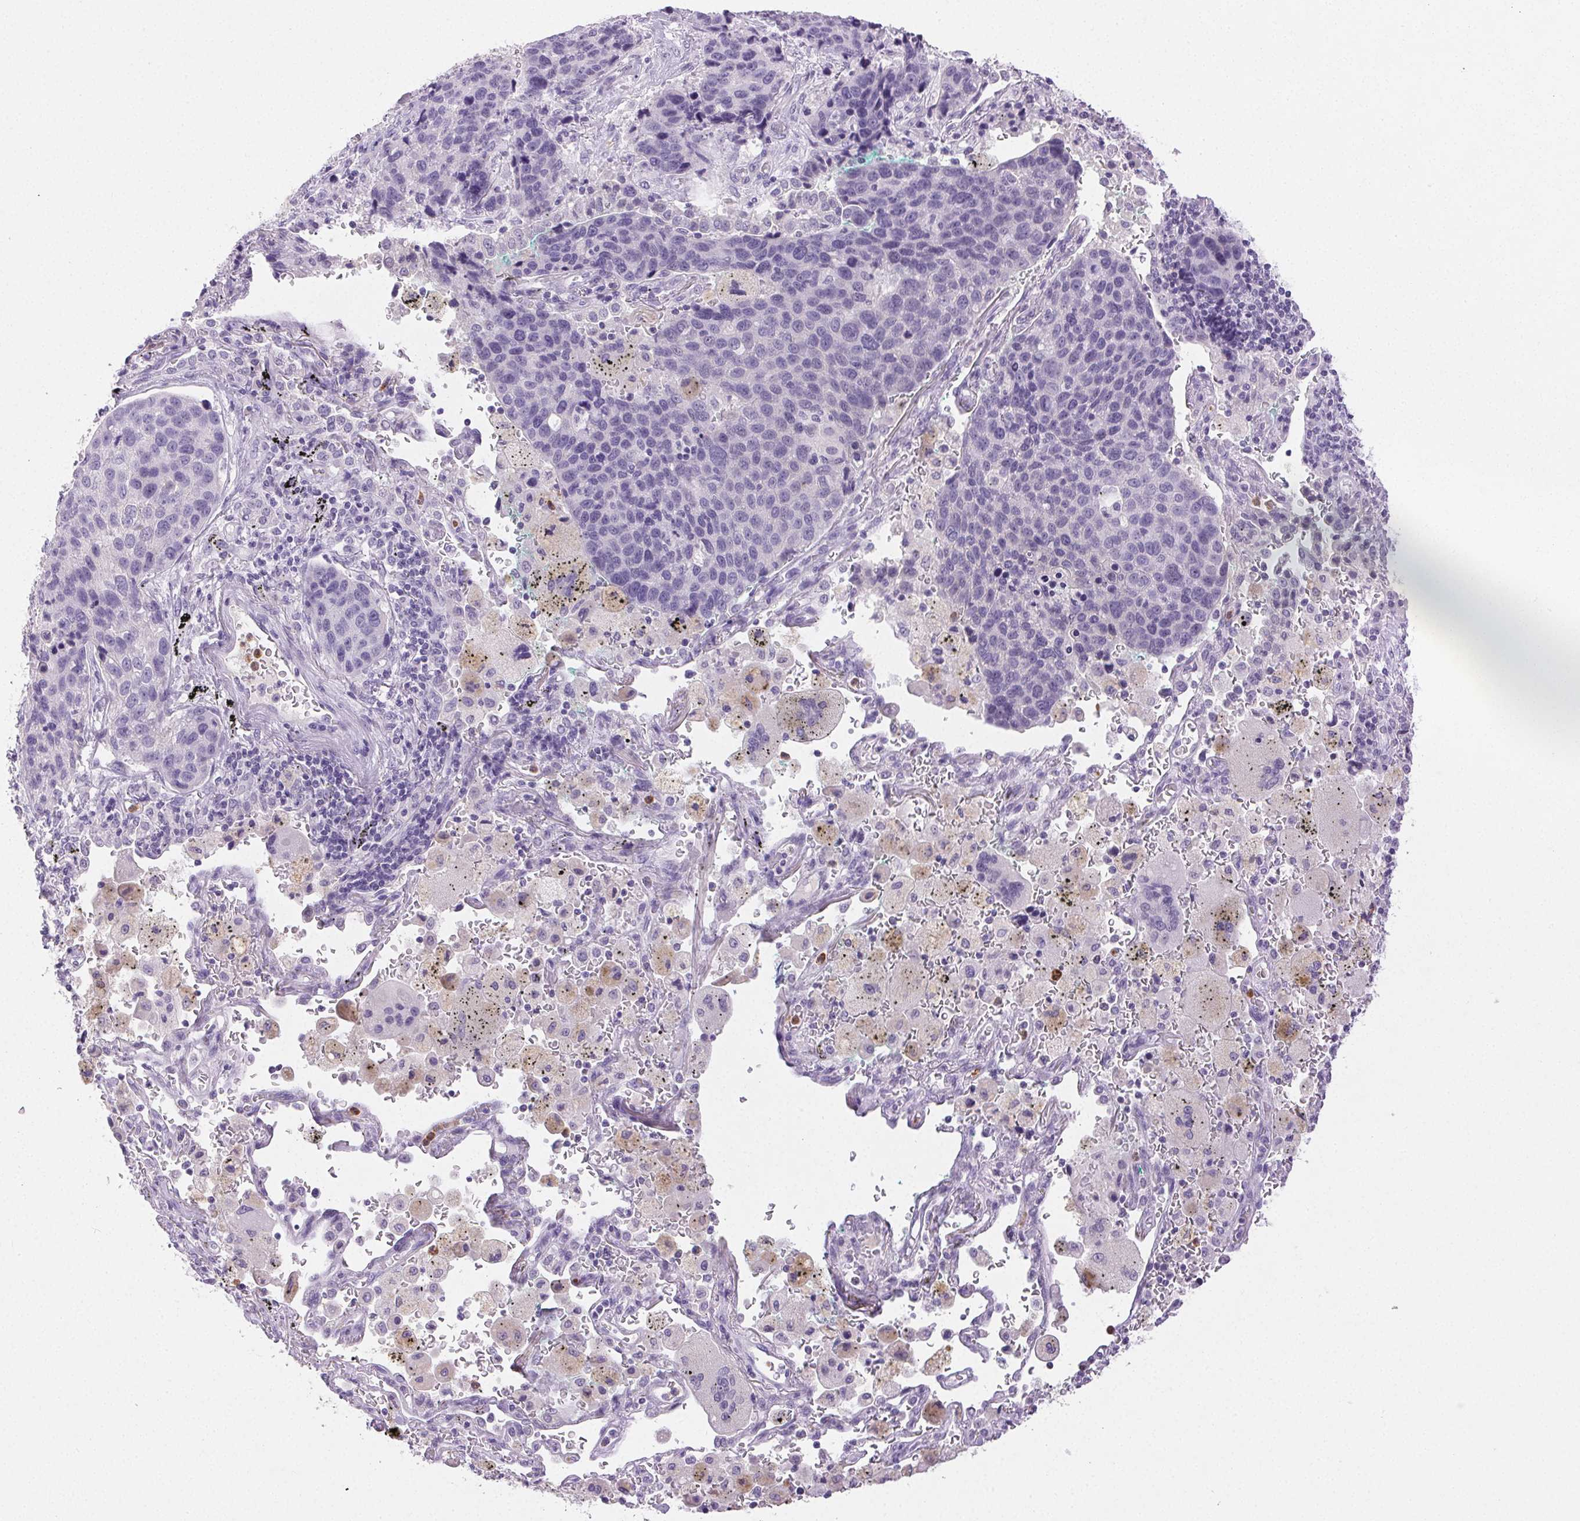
{"staining": {"intensity": "negative", "quantity": "none", "location": "none"}, "tissue": "lung cancer", "cell_type": "Tumor cells", "image_type": "cancer", "snomed": [{"axis": "morphology", "description": "Squamous cell carcinoma, NOS"}, {"axis": "topography", "description": "Lymph node"}, {"axis": "topography", "description": "Lung"}], "caption": "Immunohistochemistry micrograph of neoplastic tissue: squamous cell carcinoma (lung) stained with DAB shows no significant protein staining in tumor cells. The staining is performed using DAB brown chromogen with nuclei counter-stained in using hematoxylin.", "gene": "EMX2", "patient": {"sex": "male", "age": 61}}